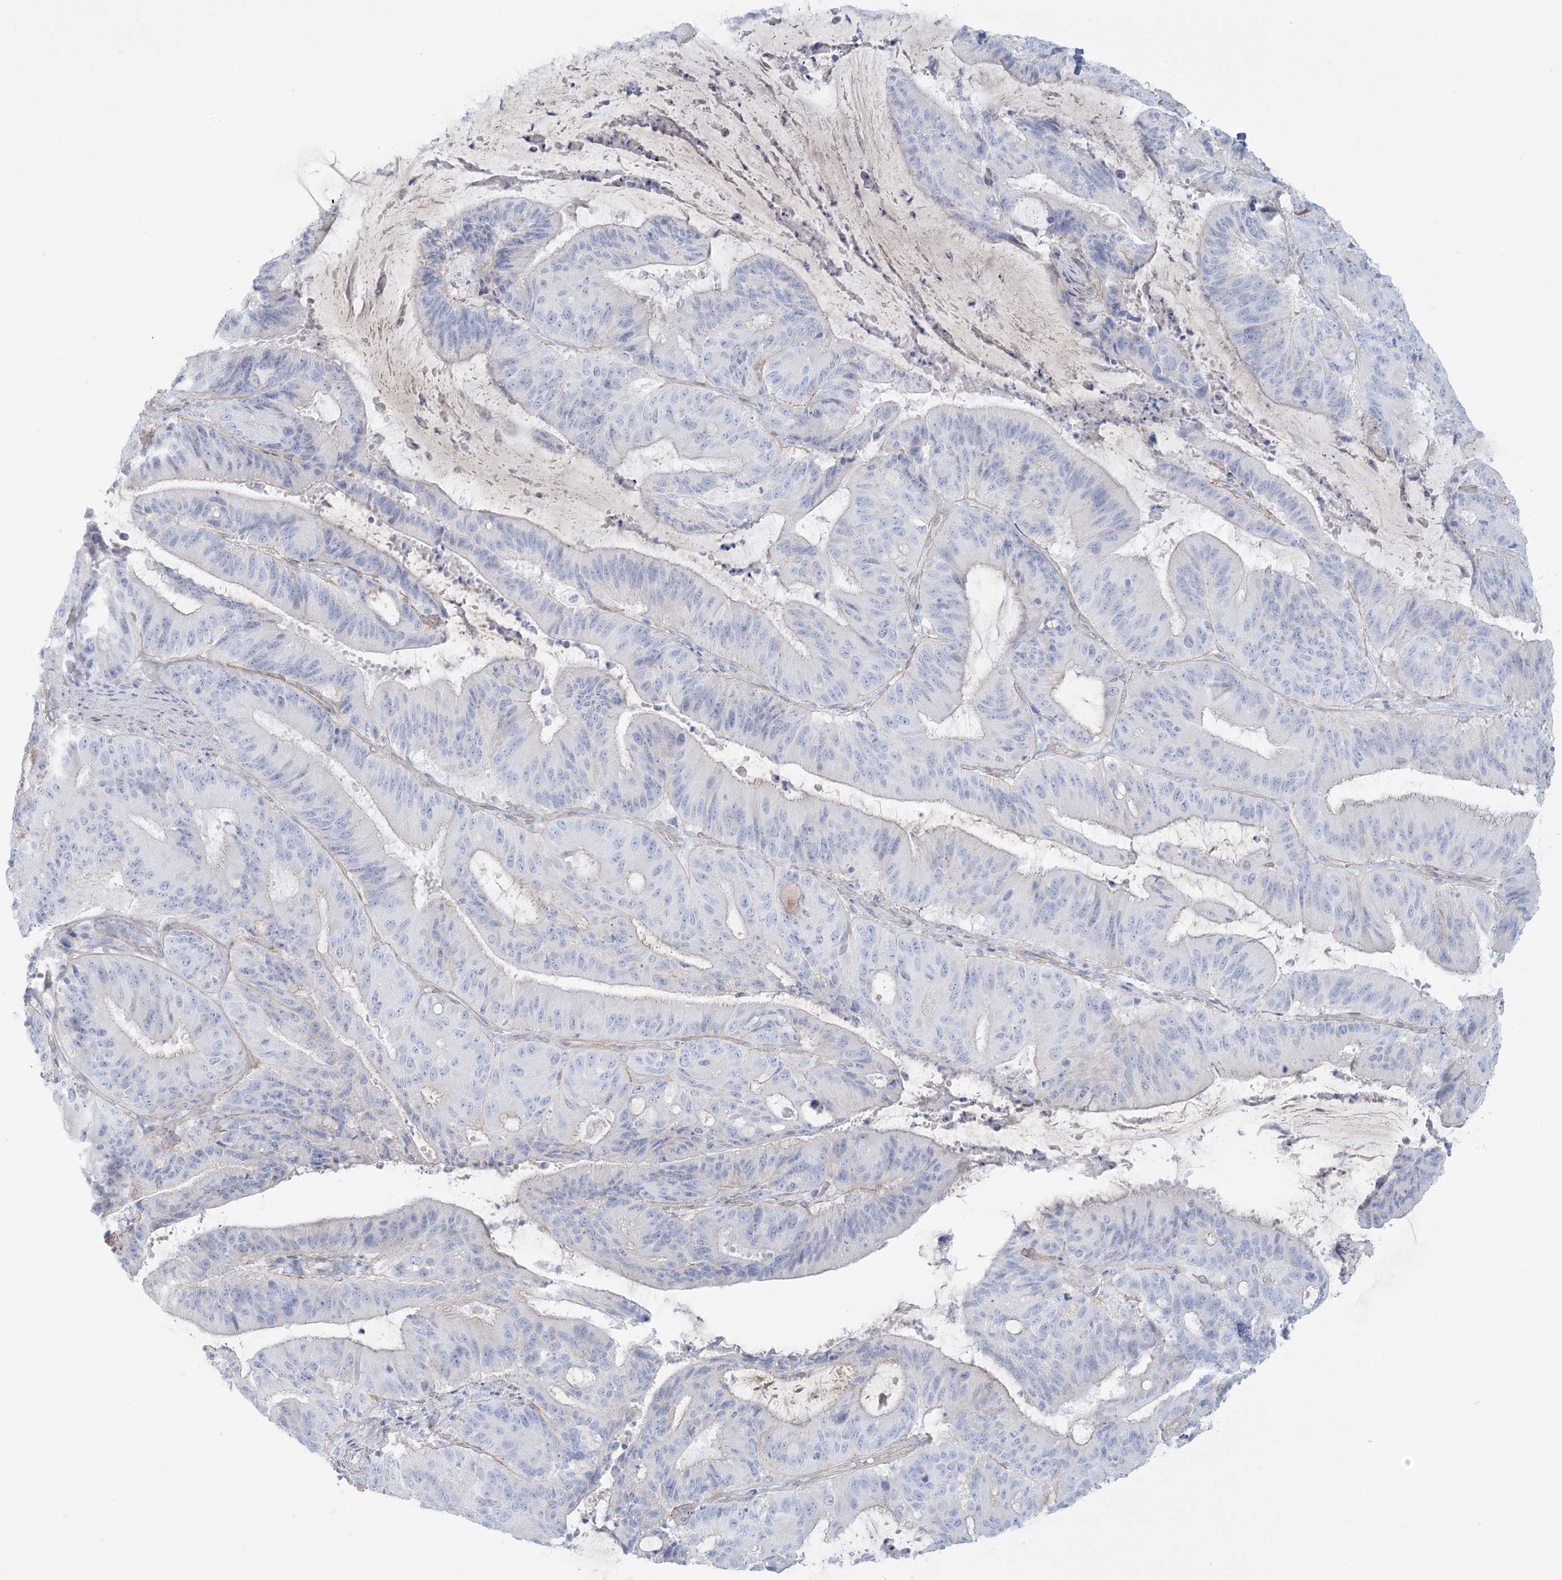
{"staining": {"intensity": "negative", "quantity": "none", "location": "none"}, "tissue": "liver cancer", "cell_type": "Tumor cells", "image_type": "cancer", "snomed": [{"axis": "morphology", "description": "Normal tissue, NOS"}, {"axis": "morphology", "description": "Cholangiocarcinoma"}, {"axis": "topography", "description": "Liver"}, {"axis": "topography", "description": "Peripheral nerve tissue"}], "caption": "Immunohistochemistry histopathology image of liver cancer stained for a protein (brown), which demonstrates no positivity in tumor cells.", "gene": "AGXT", "patient": {"sex": "female", "age": 73}}